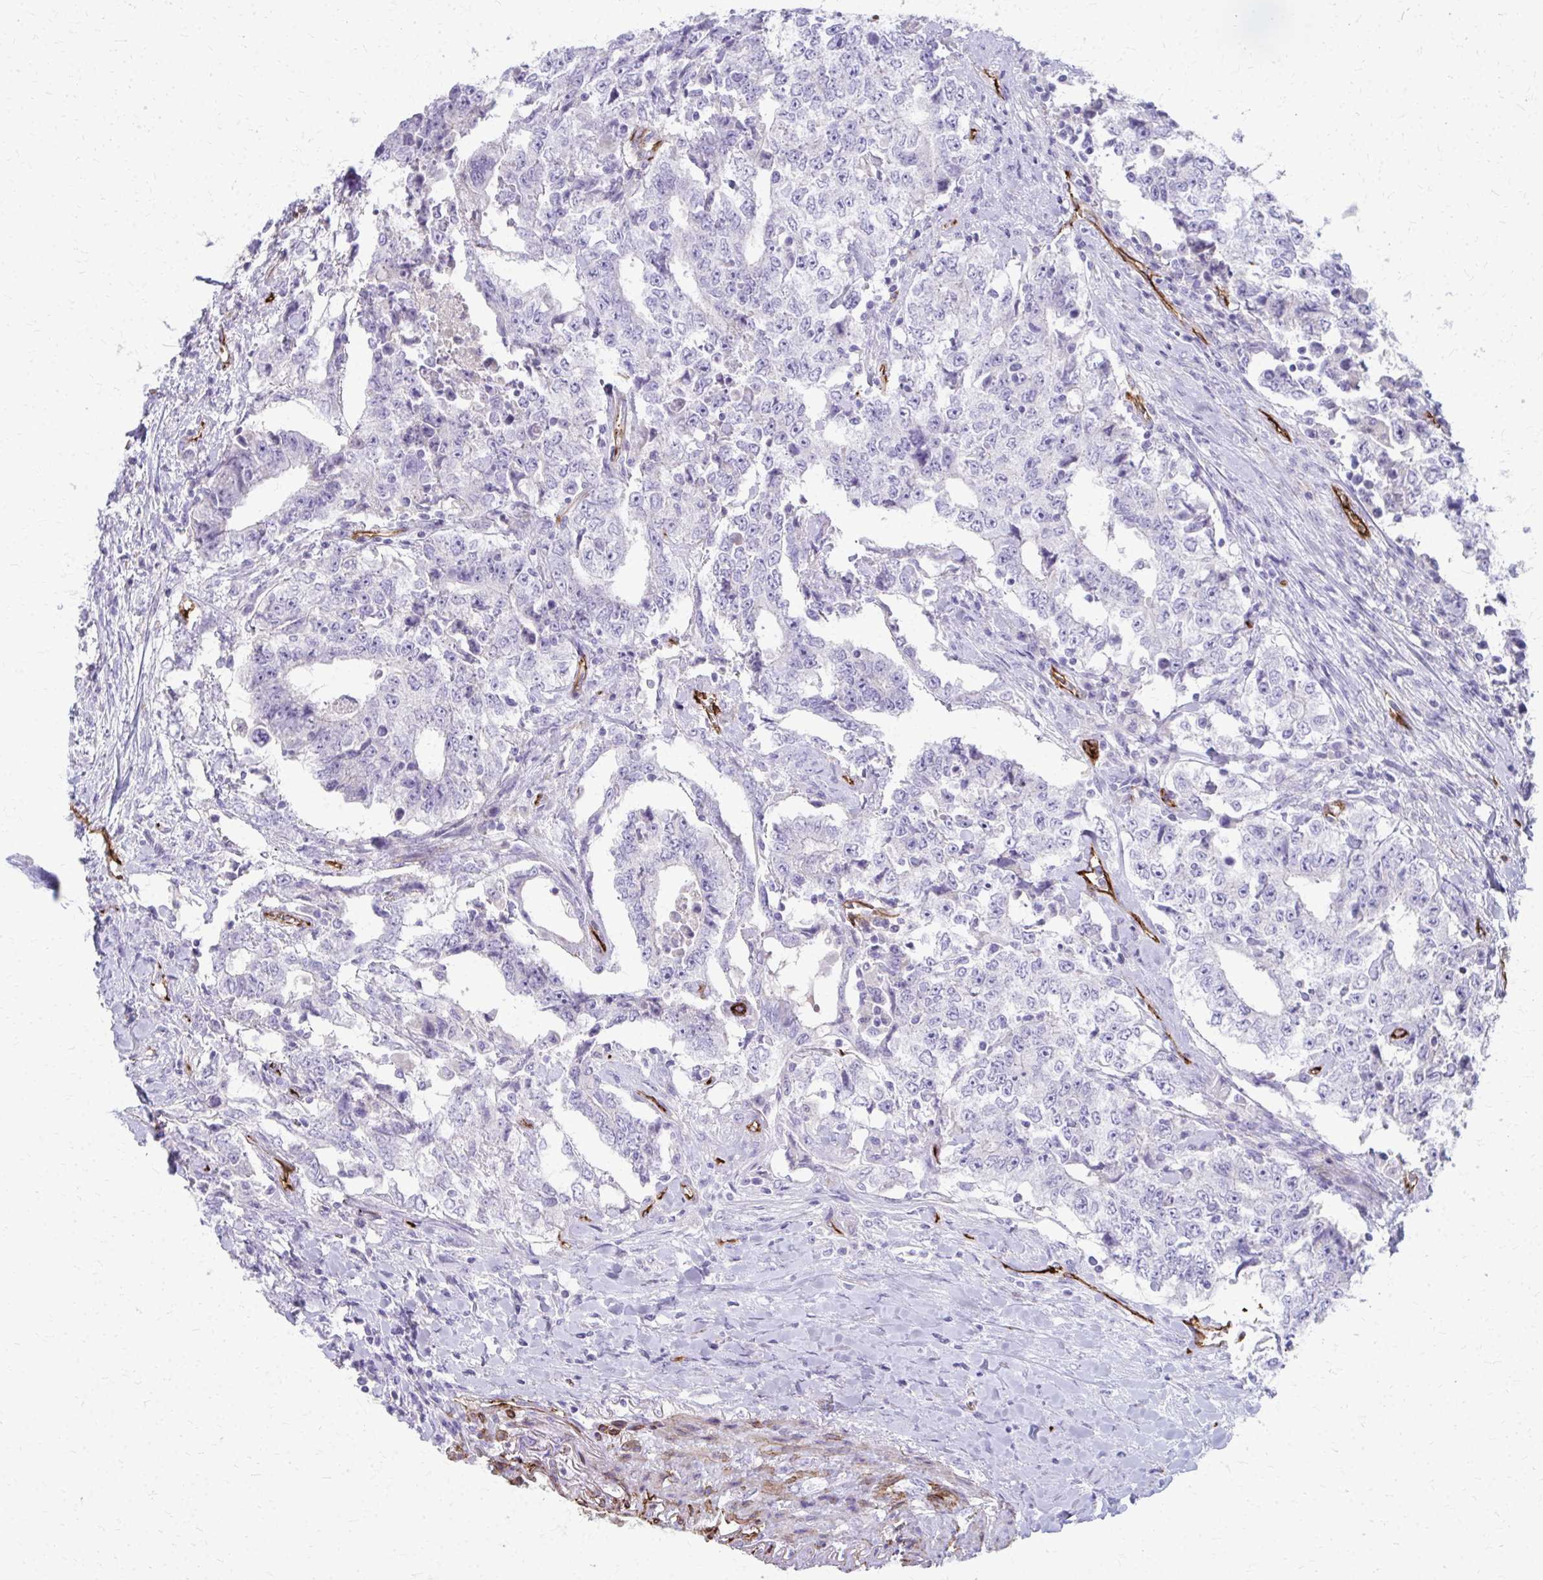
{"staining": {"intensity": "negative", "quantity": "none", "location": "none"}, "tissue": "testis cancer", "cell_type": "Tumor cells", "image_type": "cancer", "snomed": [{"axis": "morphology", "description": "Carcinoma, Embryonal, NOS"}, {"axis": "topography", "description": "Testis"}], "caption": "The micrograph reveals no staining of tumor cells in testis embryonal carcinoma.", "gene": "ADIPOQ", "patient": {"sex": "male", "age": 24}}